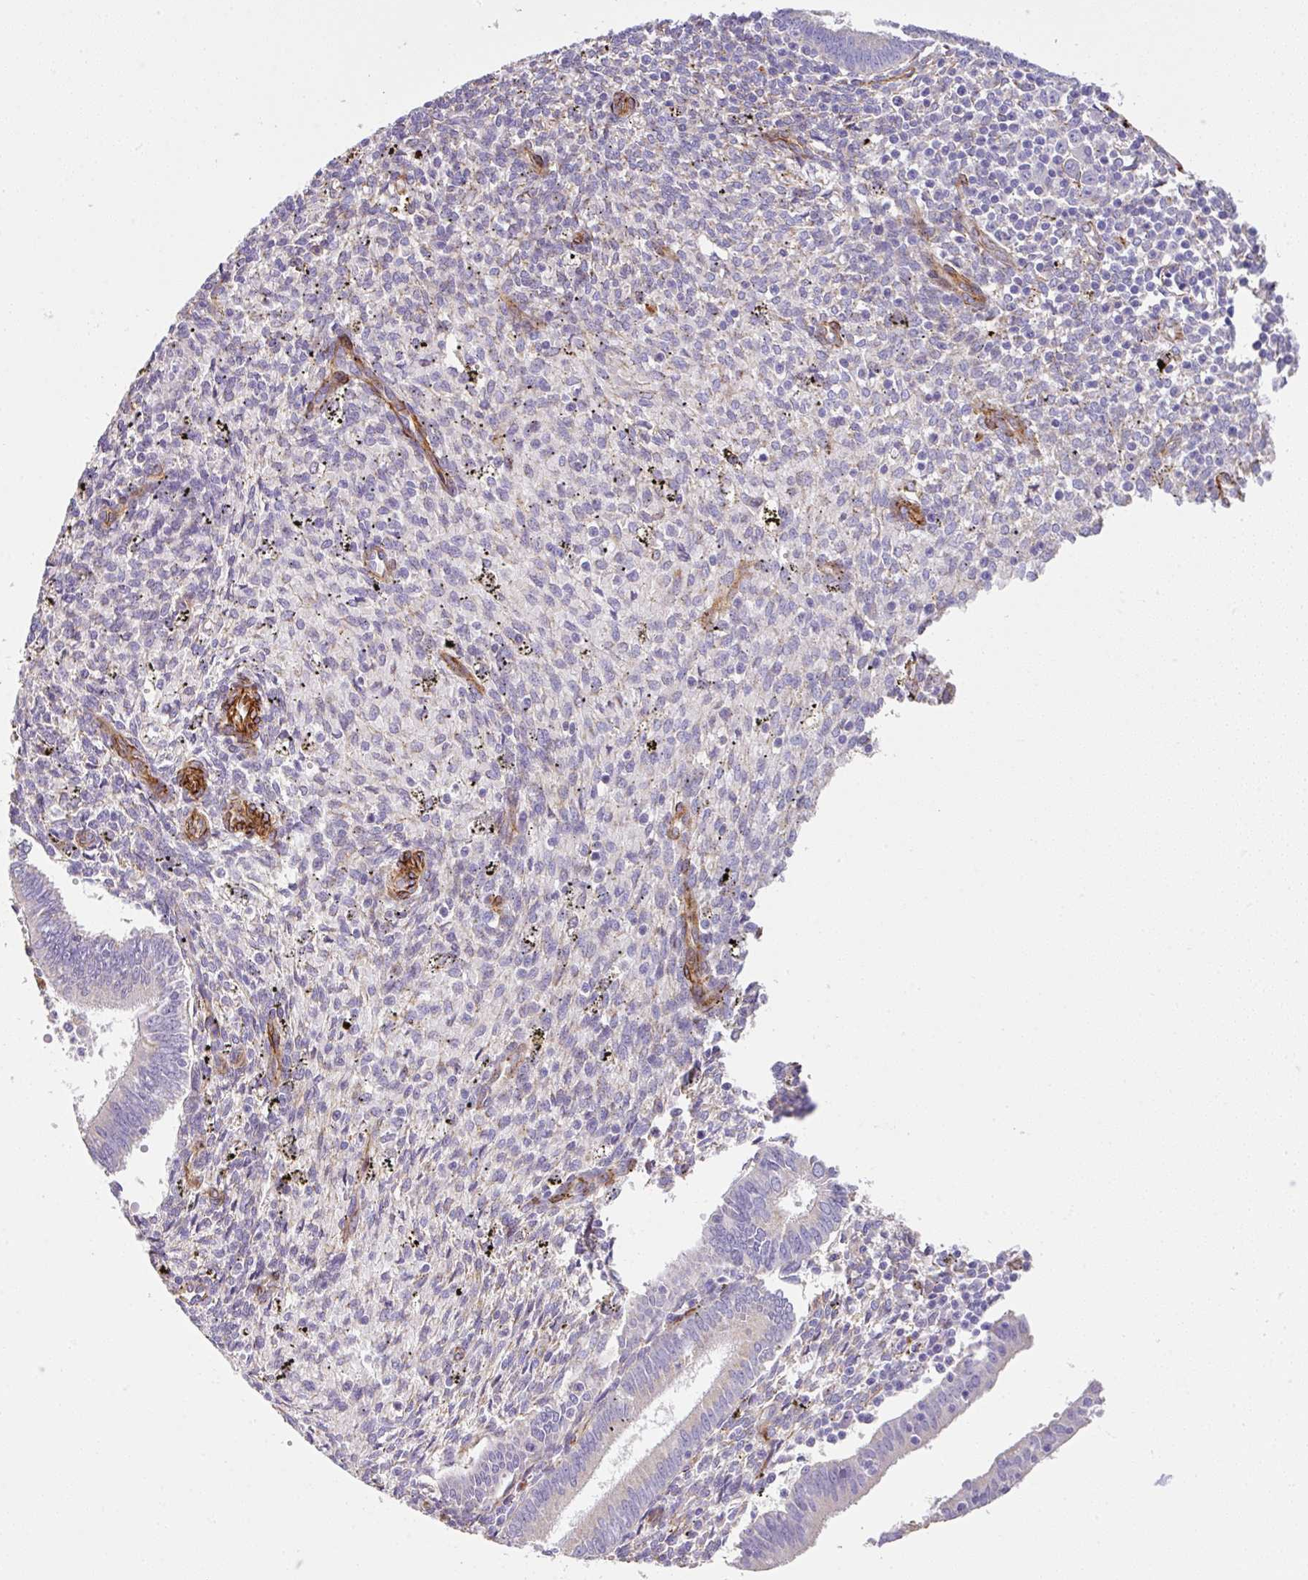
{"staining": {"intensity": "strong", "quantity": "<25%", "location": "cytoplasmic/membranous"}, "tissue": "endometrium", "cell_type": "Cells in endometrial stroma", "image_type": "normal", "snomed": [{"axis": "morphology", "description": "Normal tissue, NOS"}, {"axis": "topography", "description": "Endometrium"}], "caption": "Endometrium stained with a brown dye demonstrates strong cytoplasmic/membranous positive positivity in approximately <25% of cells in endometrial stroma.", "gene": "SLC25A17", "patient": {"sex": "female", "age": 41}}